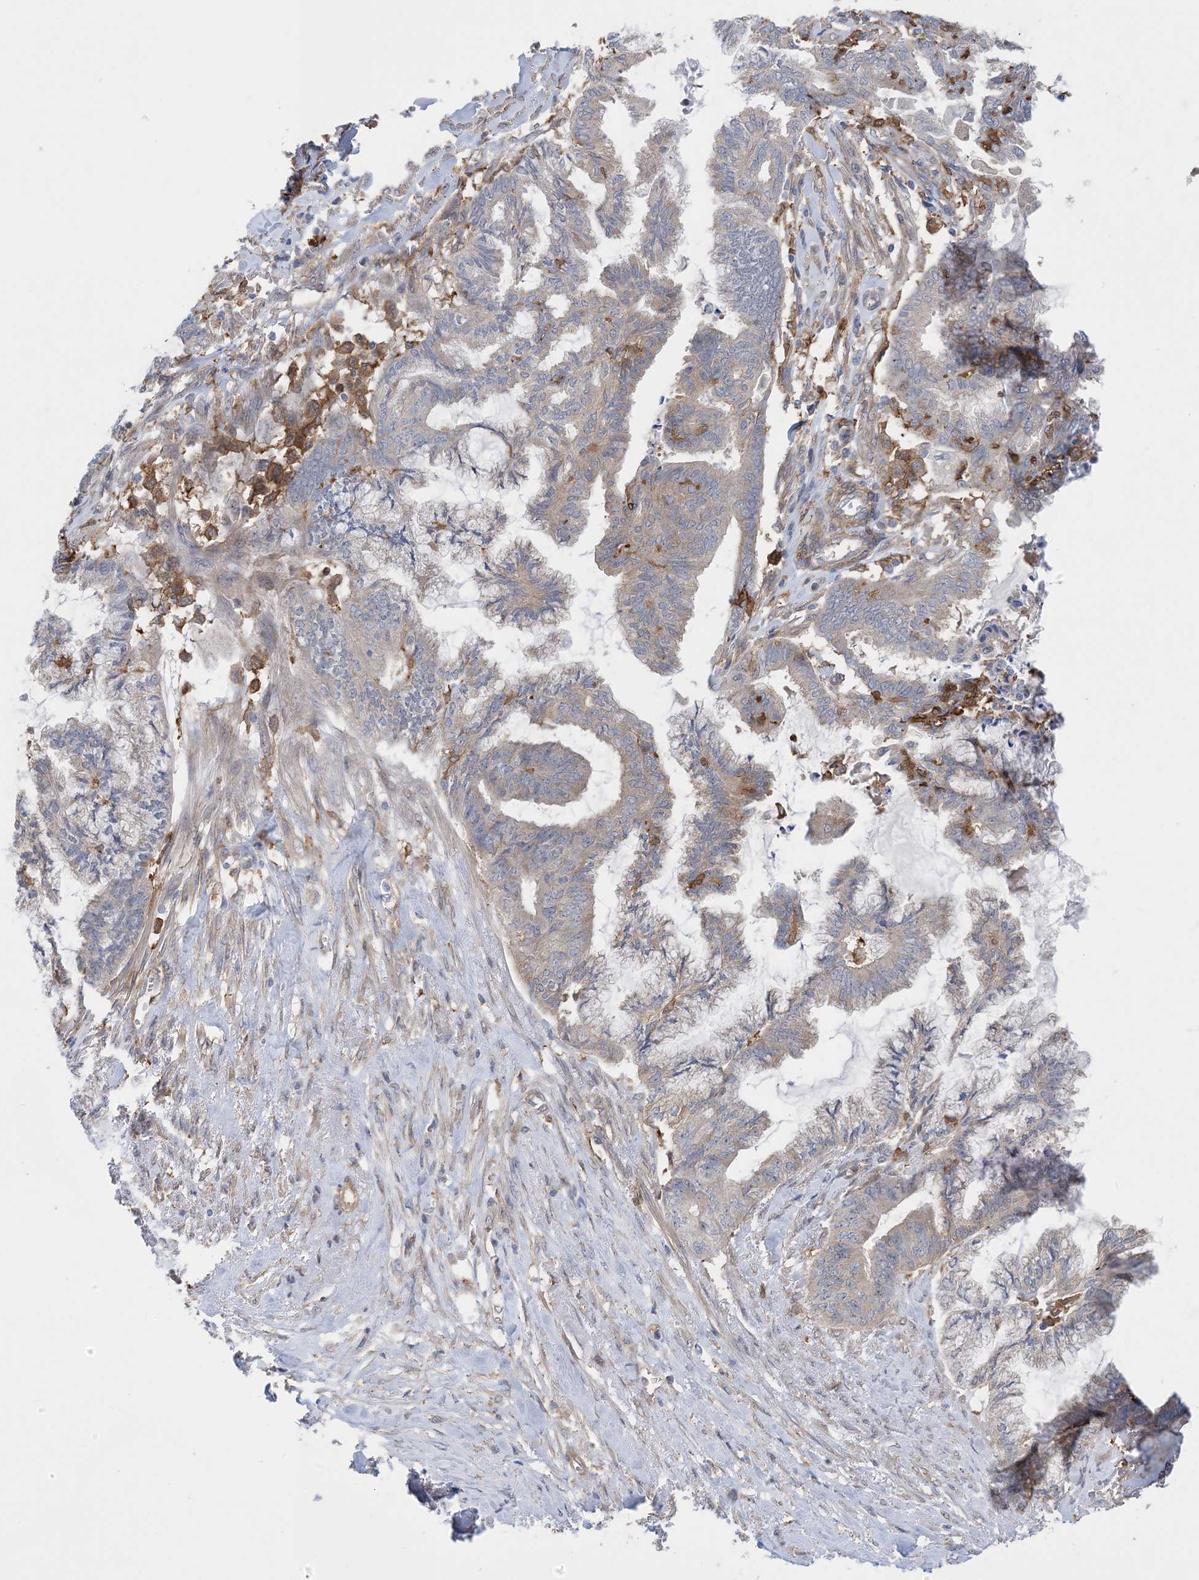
{"staining": {"intensity": "weak", "quantity": "<25%", "location": "cytoplasmic/membranous"}, "tissue": "endometrial cancer", "cell_type": "Tumor cells", "image_type": "cancer", "snomed": [{"axis": "morphology", "description": "Adenocarcinoma, NOS"}, {"axis": "topography", "description": "Endometrium"}], "caption": "Tumor cells show no significant protein staining in endometrial cancer (adenocarcinoma).", "gene": "HS1BP3", "patient": {"sex": "female", "age": 86}}